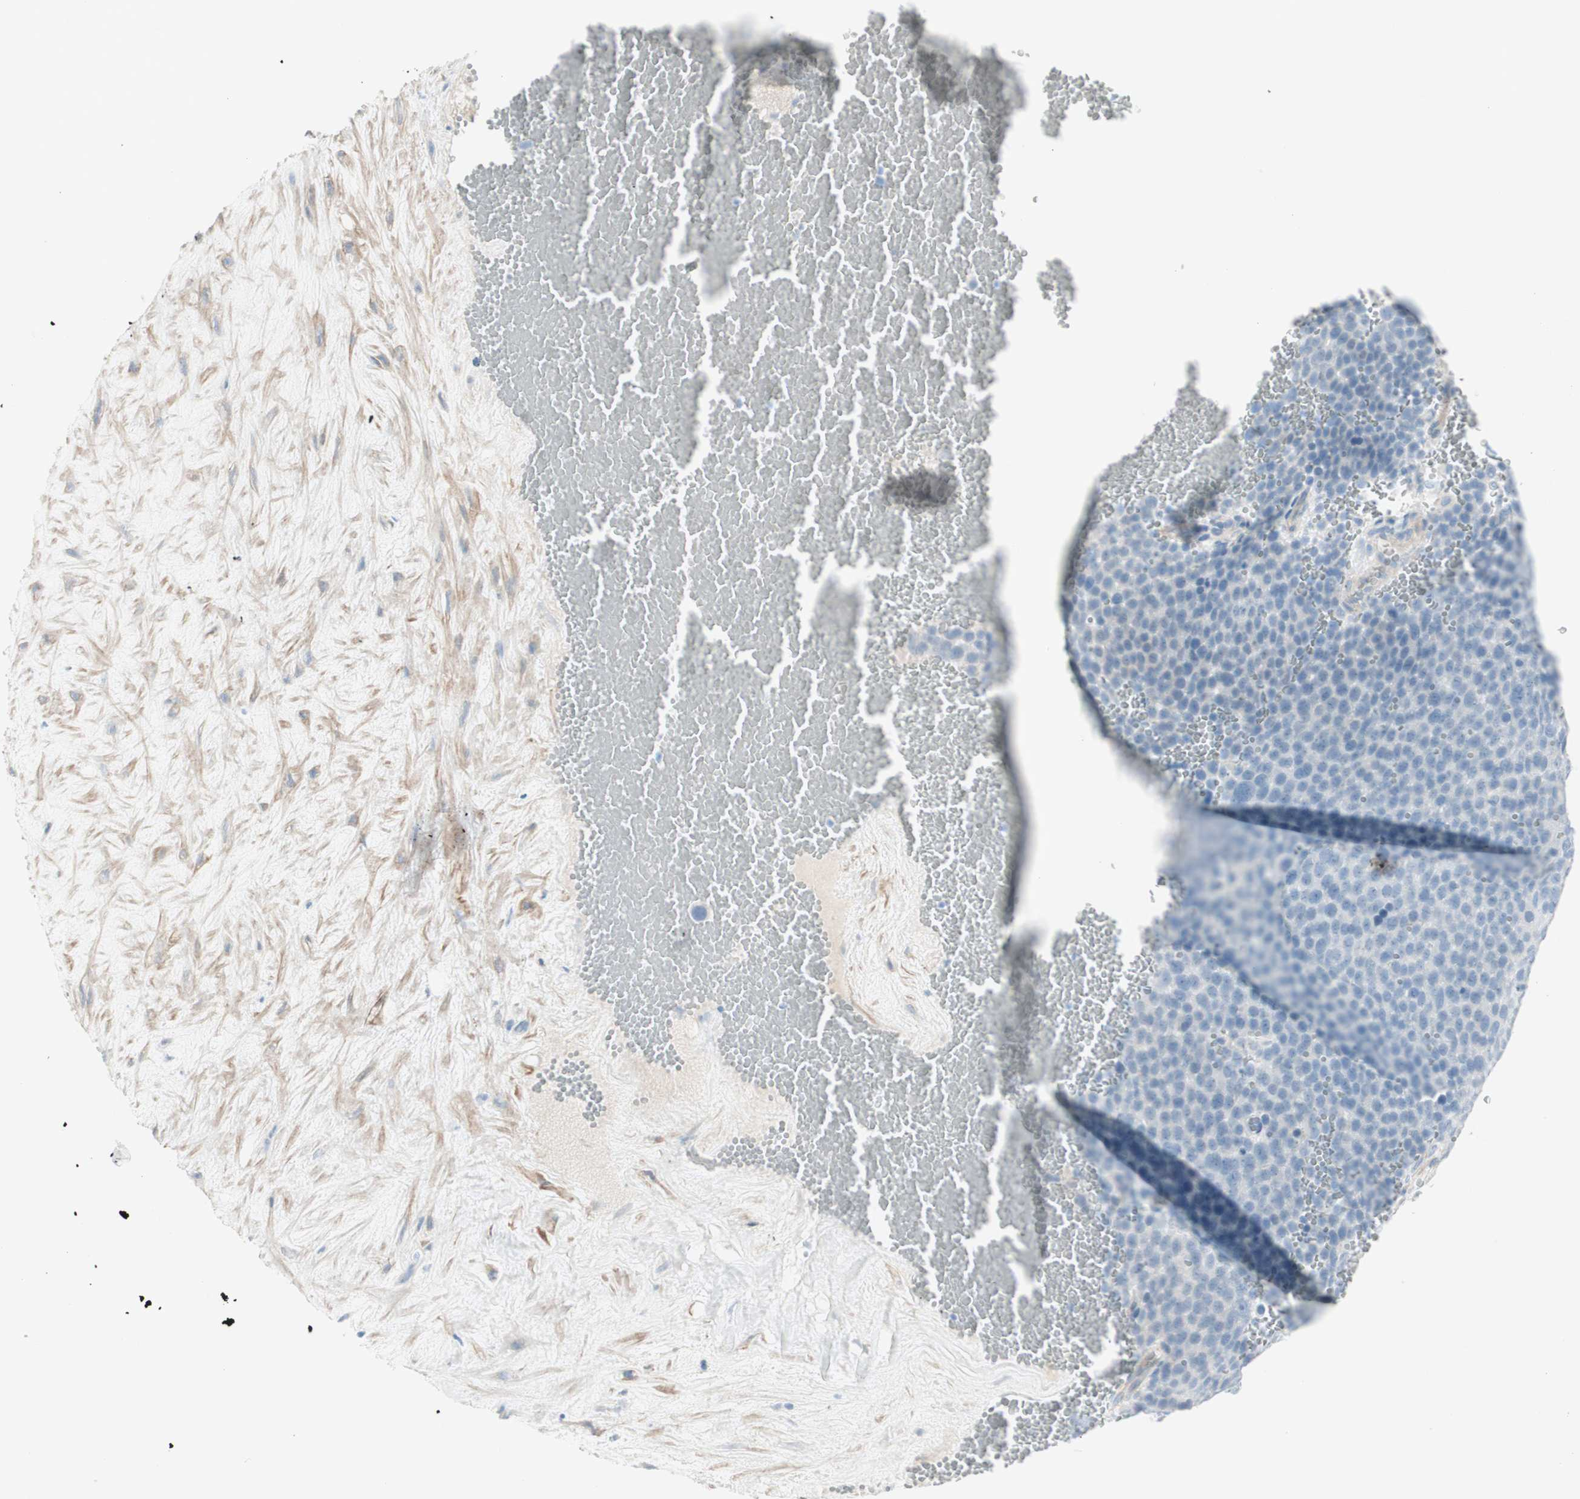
{"staining": {"intensity": "negative", "quantity": "none", "location": "none"}, "tissue": "testis cancer", "cell_type": "Tumor cells", "image_type": "cancer", "snomed": [{"axis": "morphology", "description": "Seminoma, NOS"}, {"axis": "topography", "description": "Testis"}], "caption": "Testis cancer stained for a protein using IHC demonstrates no positivity tumor cells.", "gene": "CDHR5", "patient": {"sex": "male", "age": 71}}